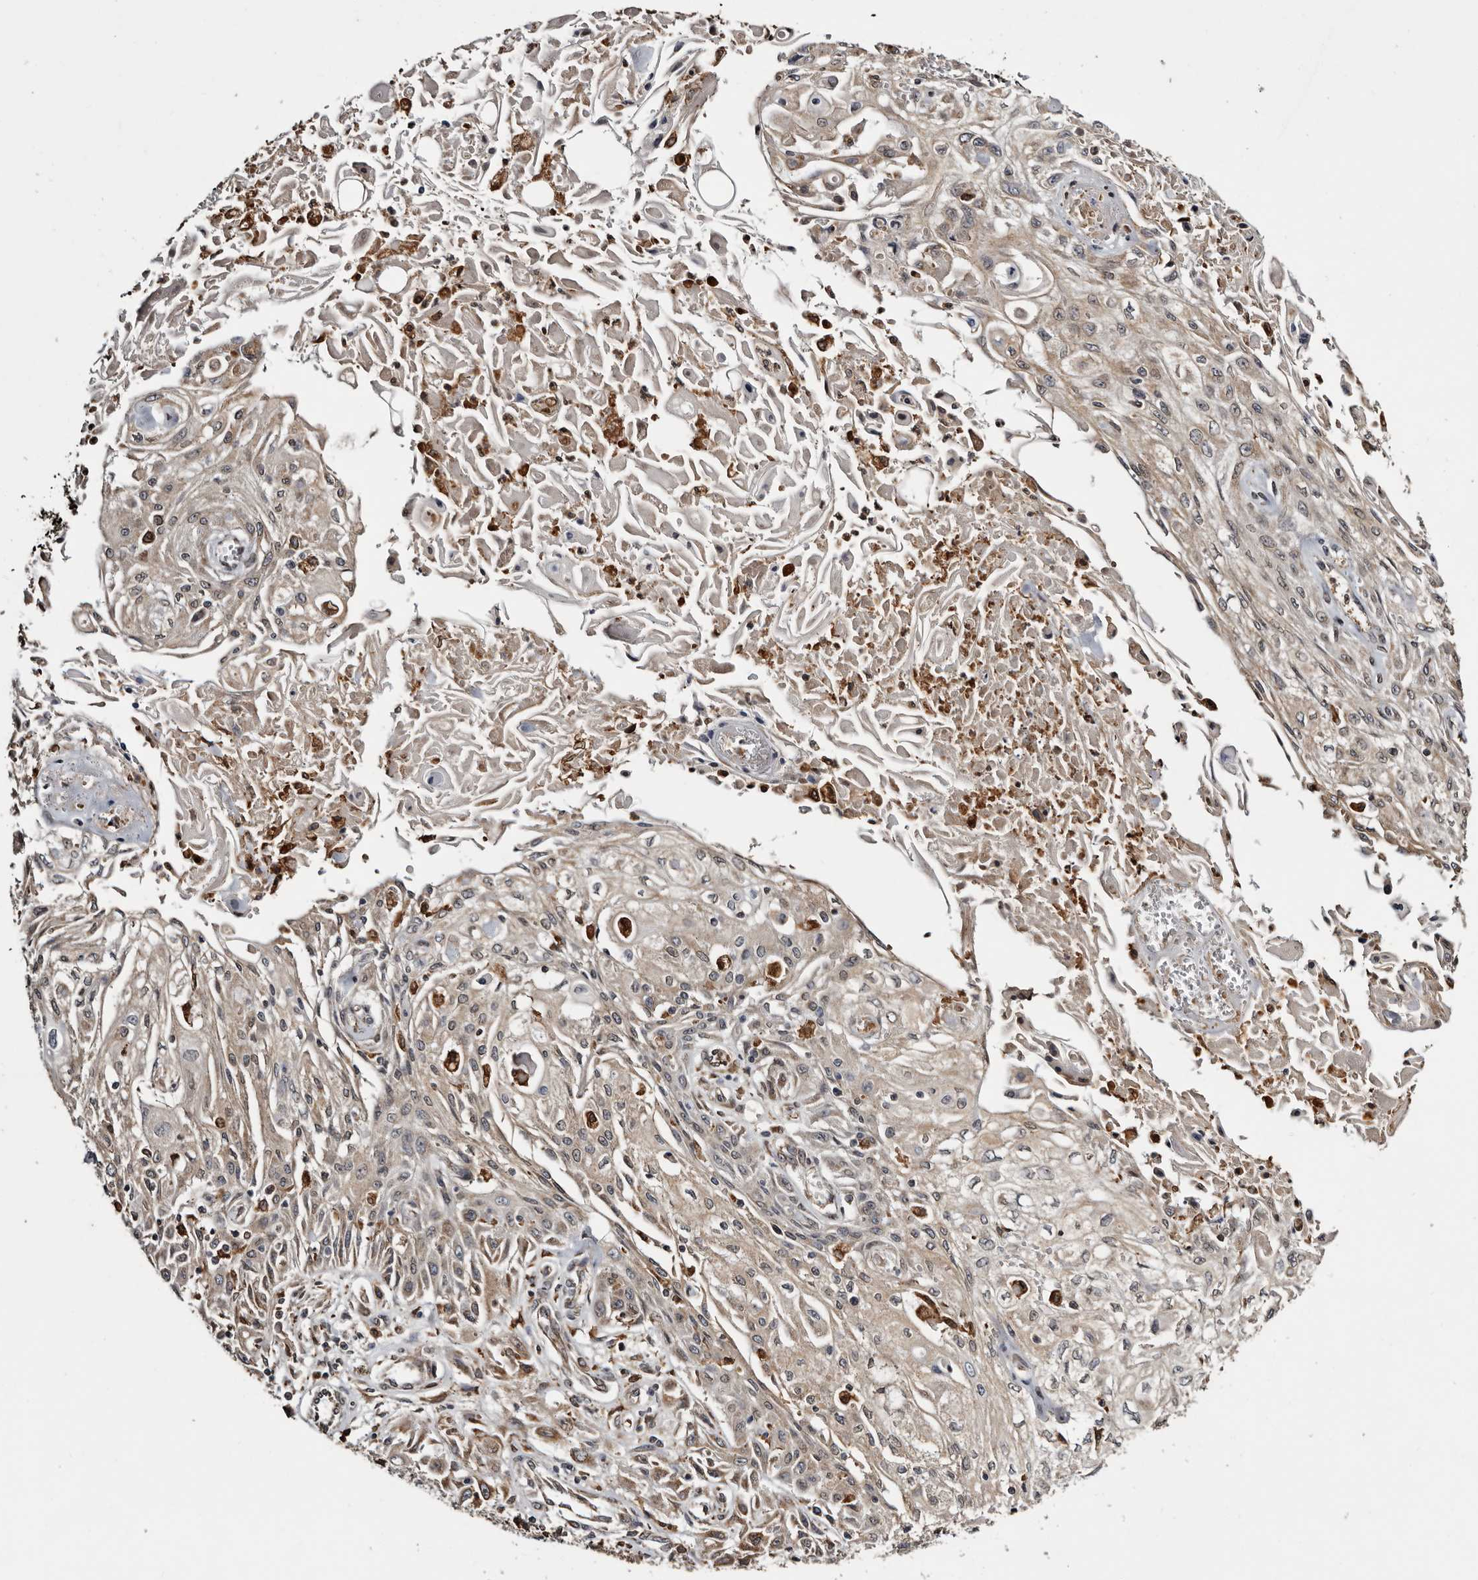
{"staining": {"intensity": "weak", "quantity": "25%-75%", "location": "cytoplasmic/membranous"}, "tissue": "skin cancer", "cell_type": "Tumor cells", "image_type": "cancer", "snomed": [{"axis": "morphology", "description": "Squamous cell carcinoma, NOS"}, {"axis": "morphology", "description": "Squamous cell carcinoma, metastatic, NOS"}, {"axis": "topography", "description": "Skin"}, {"axis": "topography", "description": "Lymph node"}], "caption": "Immunohistochemistry (IHC) (DAB (3,3'-diaminobenzidine)) staining of human skin cancer reveals weak cytoplasmic/membranous protein staining in about 25%-75% of tumor cells. Nuclei are stained in blue.", "gene": "INKA2", "patient": {"sex": "male", "age": 75}}